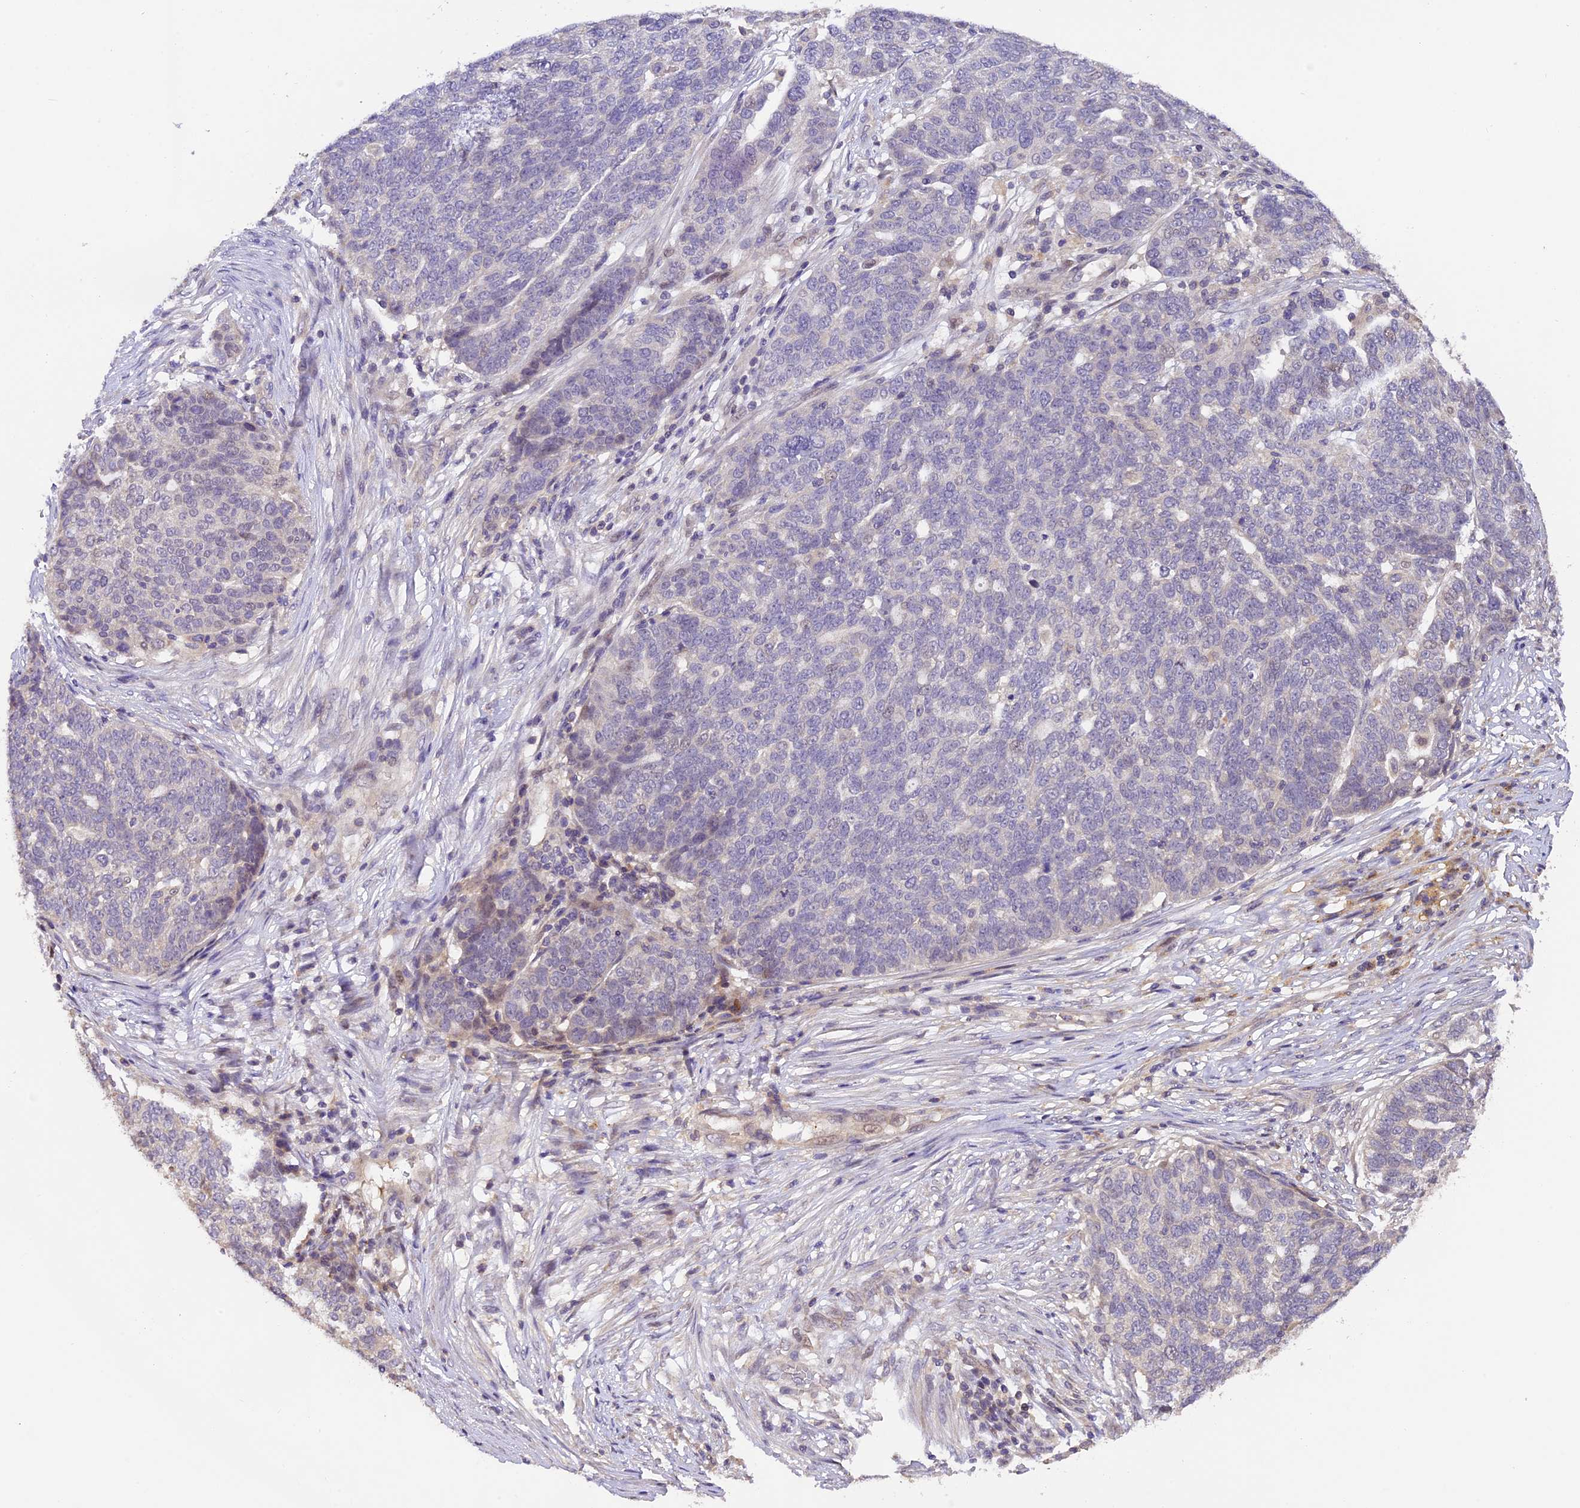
{"staining": {"intensity": "negative", "quantity": "none", "location": "none"}, "tissue": "ovarian cancer", "cell_type": "Tumor cells", "image_type": "cancer", "snomed": [{"axis": "morphology", "description": "Cystadenocarcinoma, serous, NOS"}, {"axis": "topography", "description": "Ovary"}], "caption": "This image is of ovarian cancer stained with immunohistochemistry to label a protein in brown with the nuclei are counter-stained blue. There is no staining in tumor cells.", "gene": "DGKH", "patient": {"sex": "female", "age": 59}}